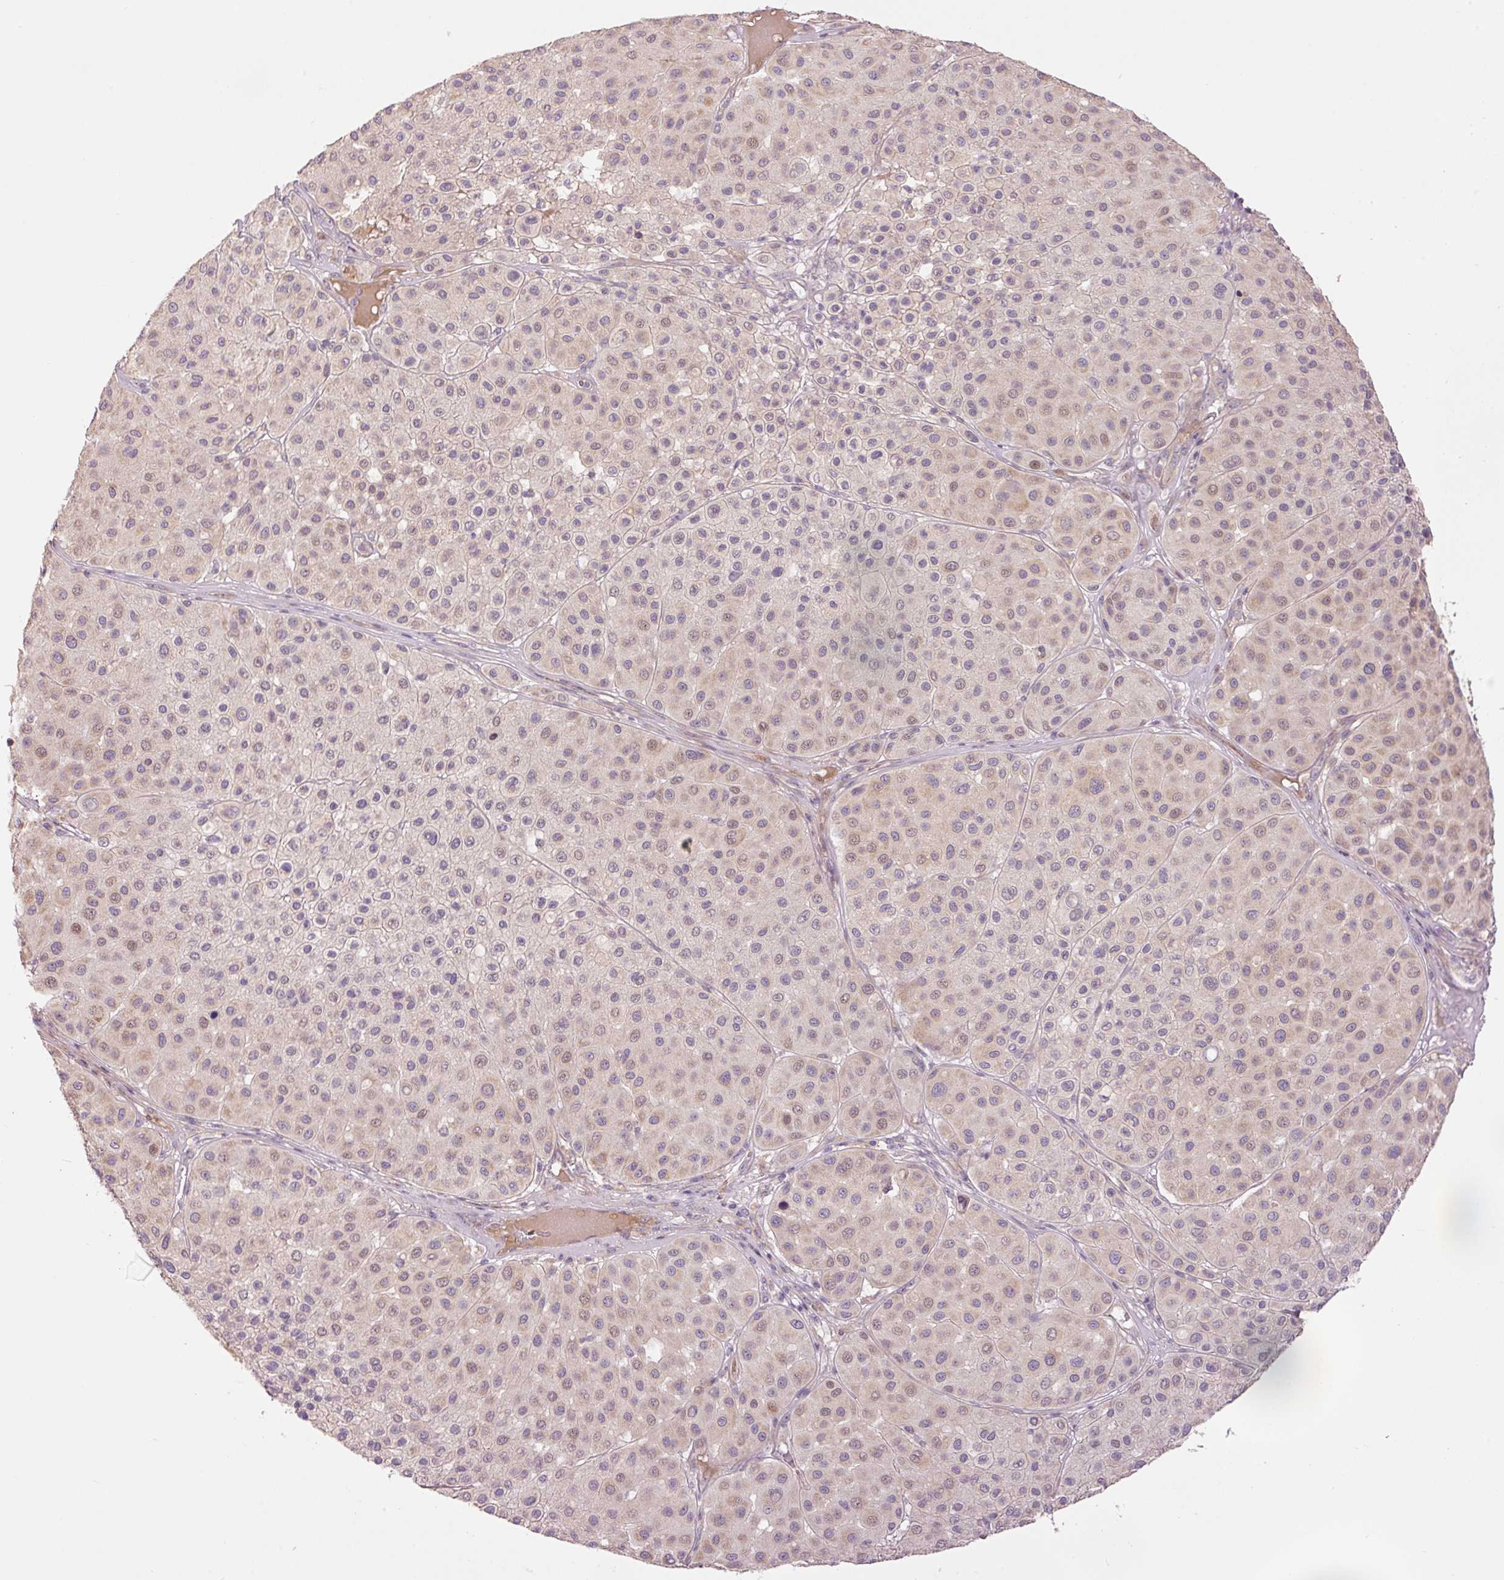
{"staining": {"intensity": "weak", "quantity": "25%-75%", "location": "cytoplasmic/membranous,nuclear"}, "tissue": "melanoma", "cell_type": "Tumor cells", "image_type": "cancer", "snomed": [{"axis": "morphology", "description": "Malignant melanoma, Metastatic site"}, {"axis": "topography", "description": "Smooth muscle"}], "caption": "Protein expression analysis of human malignant melanoma (metastatic site) reveals weak cytoplasmic/membranous and nuclear staining in approximately 25%-75% of tumor cells.", "gene": "SLC29A3", "patient": {"sex": "male", "age": 41}}